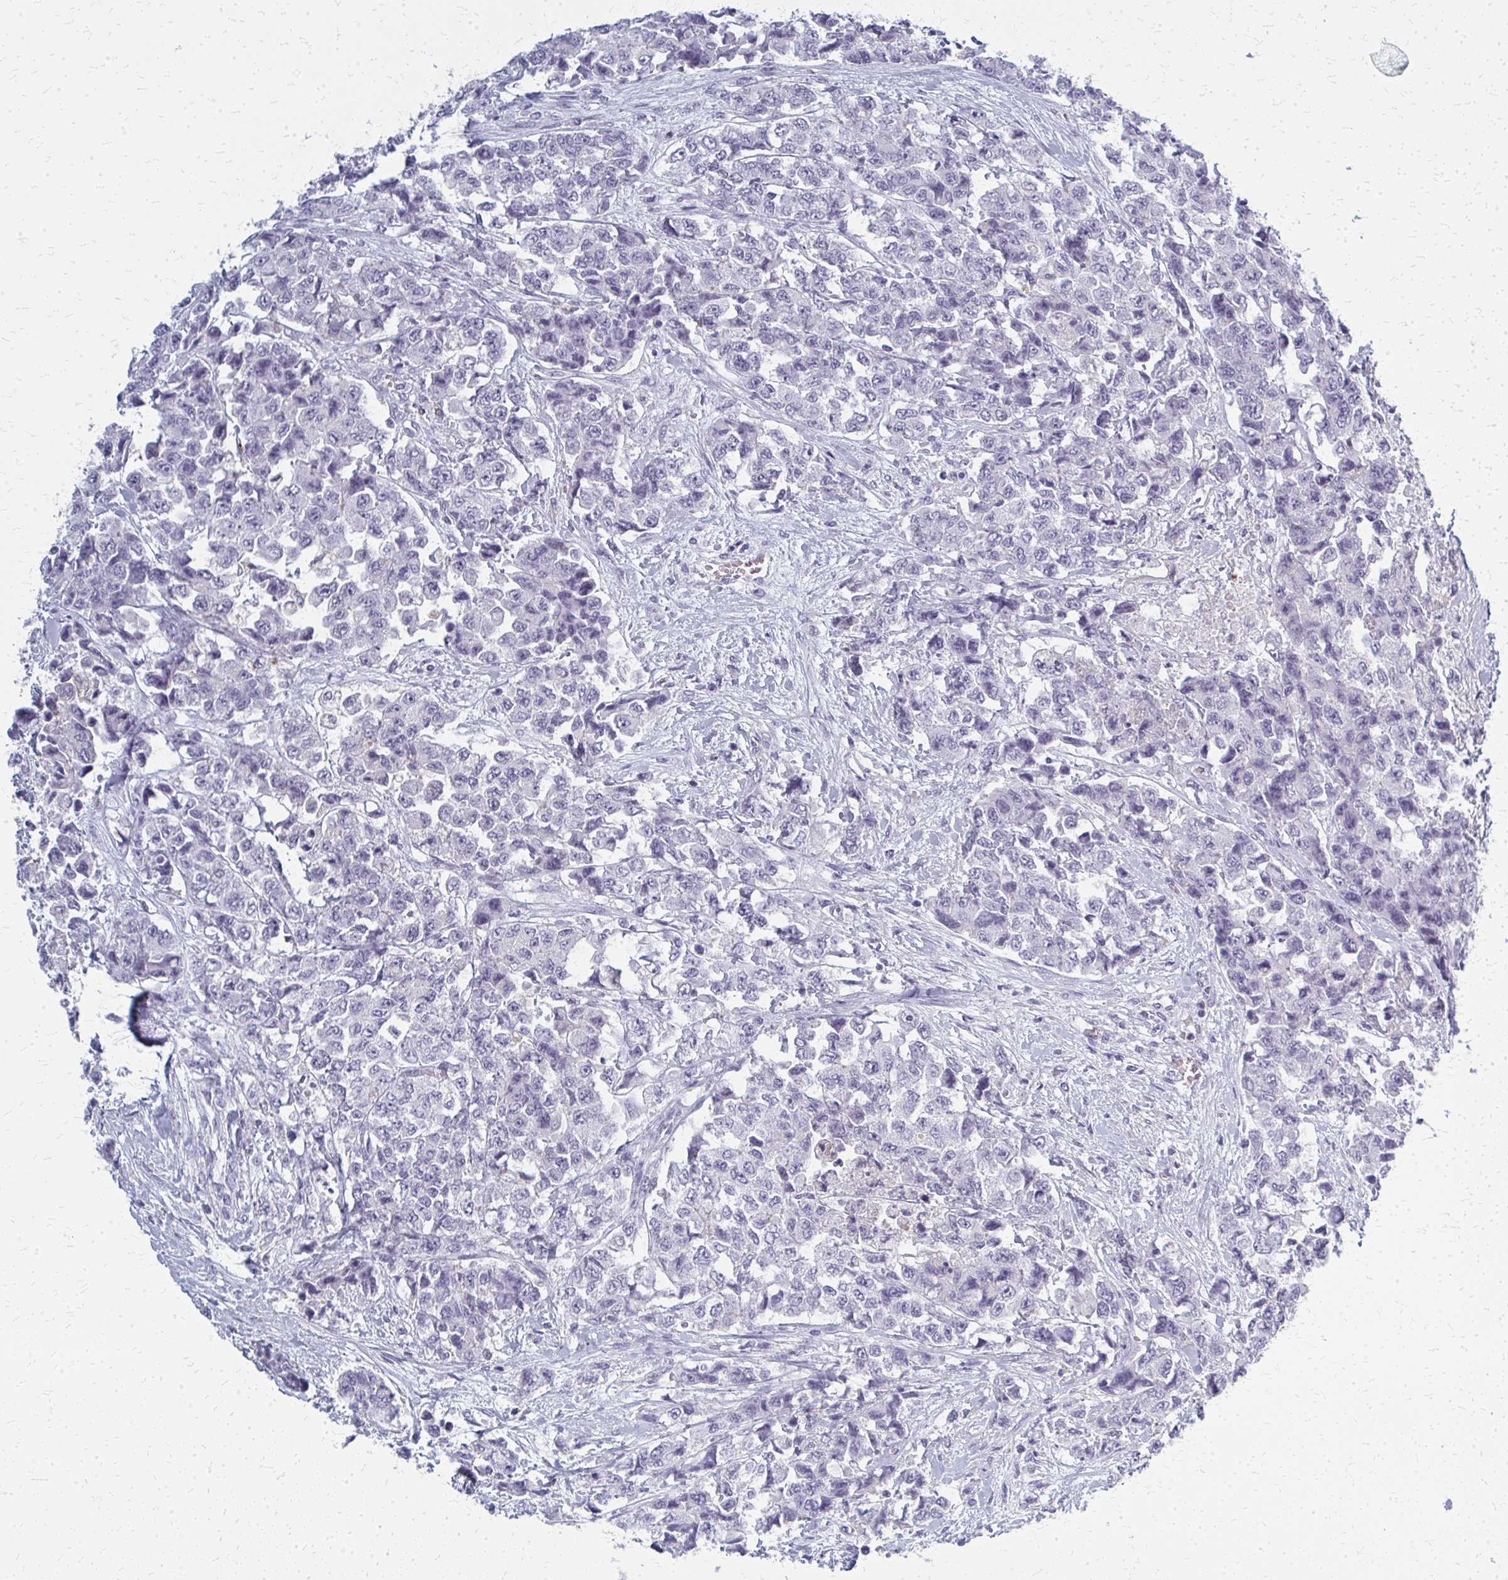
{"staining": {"intensity": "negative", "quantity": "none", "location": "none"}, "tissue": "urothelial cancer", "cell_type": "Tumor cells", "image_type": "cancer", "snomed": [{"axis": "morphology", "description": "Urothelial carcinoma, High grade"}, {"axis": "topography", "description": "Urinary bladder"}], "caption": "This is an immunohistochemistry image of urothelial cancer. There is no expression in tumor cells.", "gene": "CASQ2", "patient": {"sex": "female", "age": 78}}